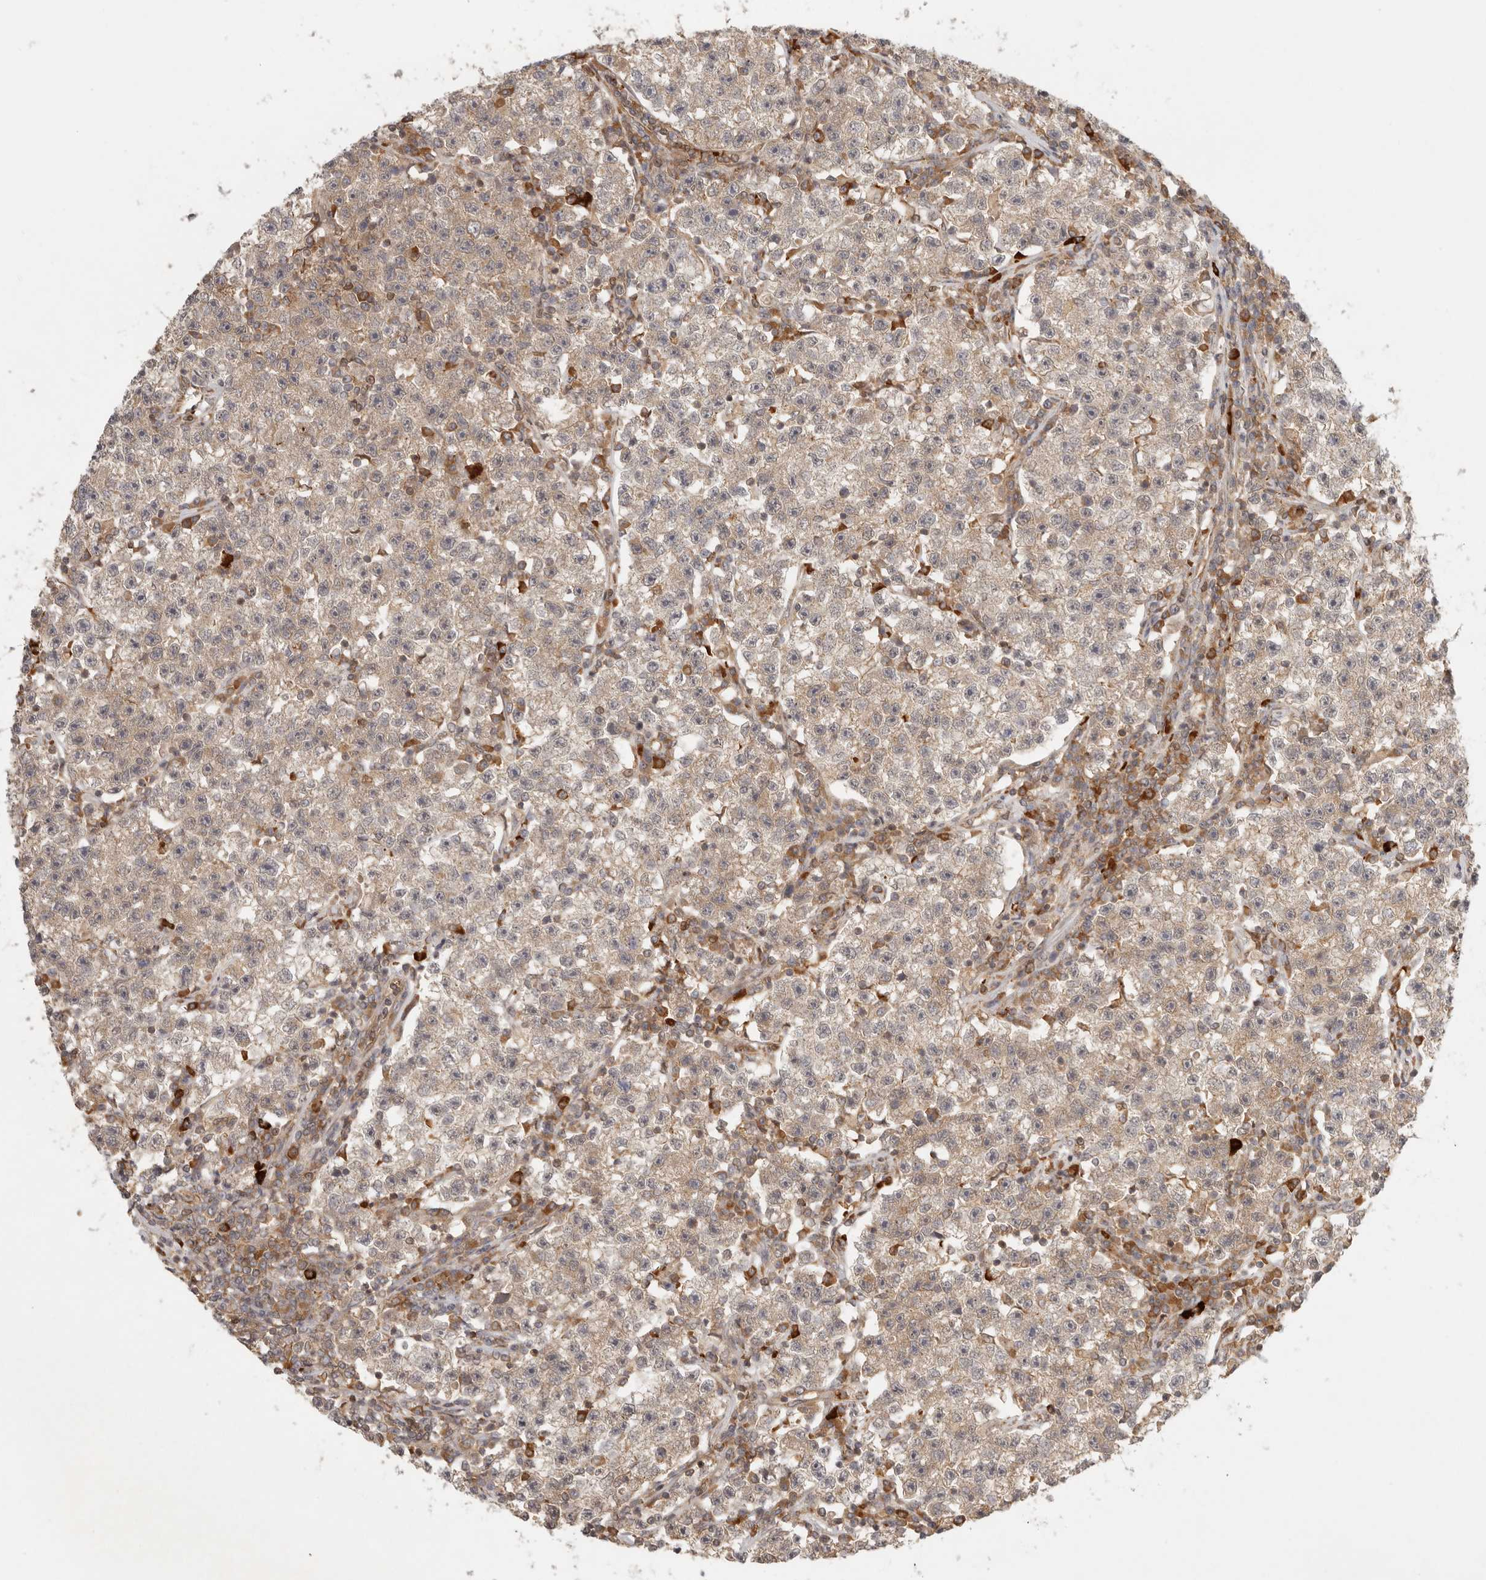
{"staining": {"intensity": "weak", "quantity": ">75%", "location": "cytoplasmic/membranous"}, "tissue": "testis cancer", "cell_type": "Tumor cells", "image_type": "cancer", "snomed": [{"axis": "morphology", "description": "Seminoma, NOS"}, {"axis": "topography", "description": "Testis"}], "caption": "Immunohistochemical staining of human testis seminoma reveals weak cytoplasmic/membranous protein positivity in approximately >75% of tumor cells.", "gene": "AHDC1", "patient": {"sex": "male", "age": 22}}